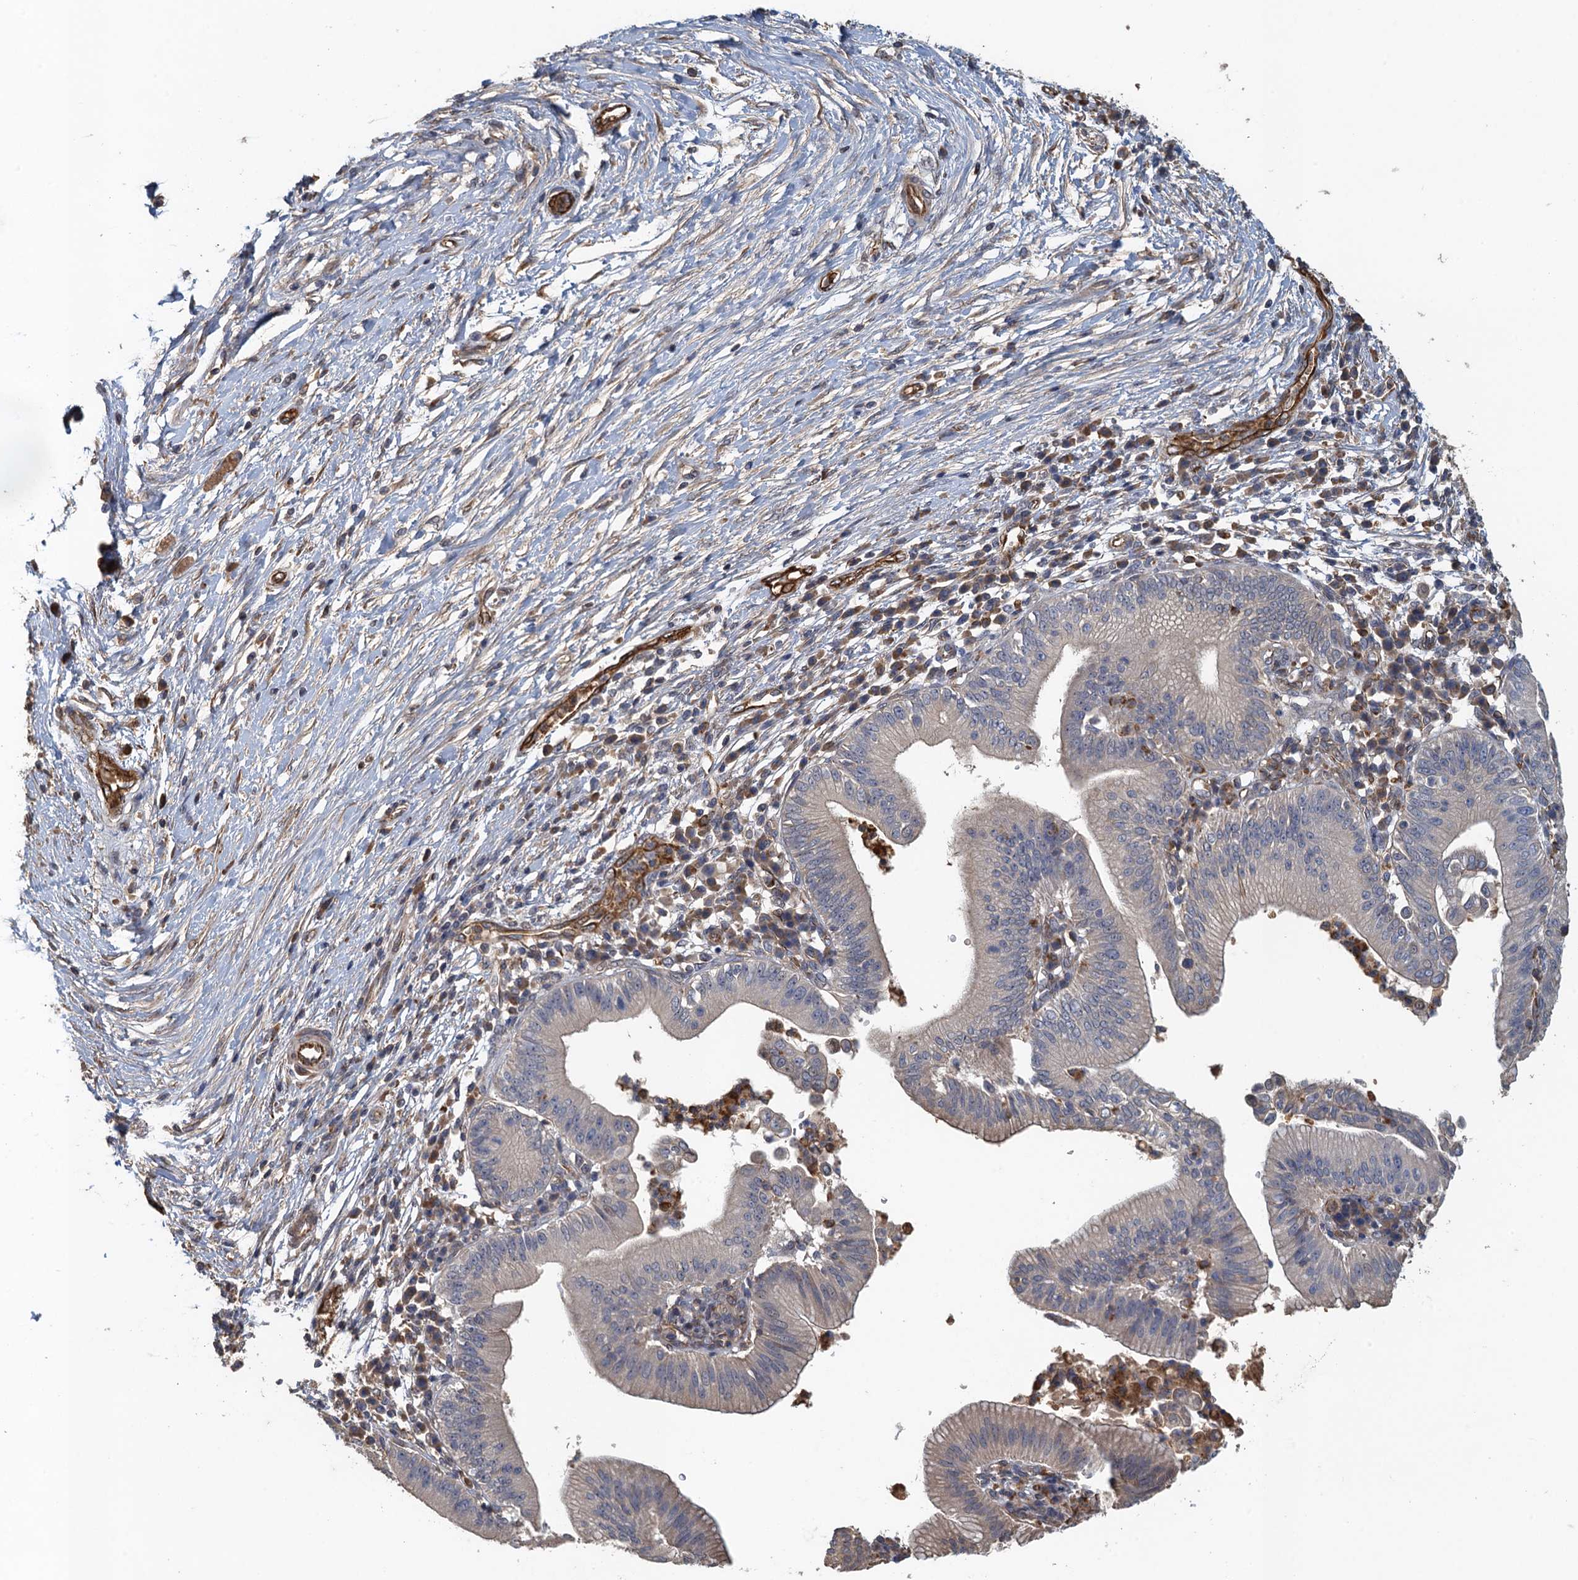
{"staining": {"intensity": "negative", "quantity": "none", "location": "none"}, "tissue": "pancreatic cancer", "cell_type": "Tumor cells", "image_type": "cancer", "snomed": [{"axis": "morphology", "description": "Adenocarcinoma, NOS"}, {"axis": "topography", "description": "Pancreas"}], "caption": "Immunohistochemical staining of human pancreatic cancer displays no significant positivity in tumor cells.", "gene": "ACSBG1", "patient": {"sex": "male", "age": 68}}